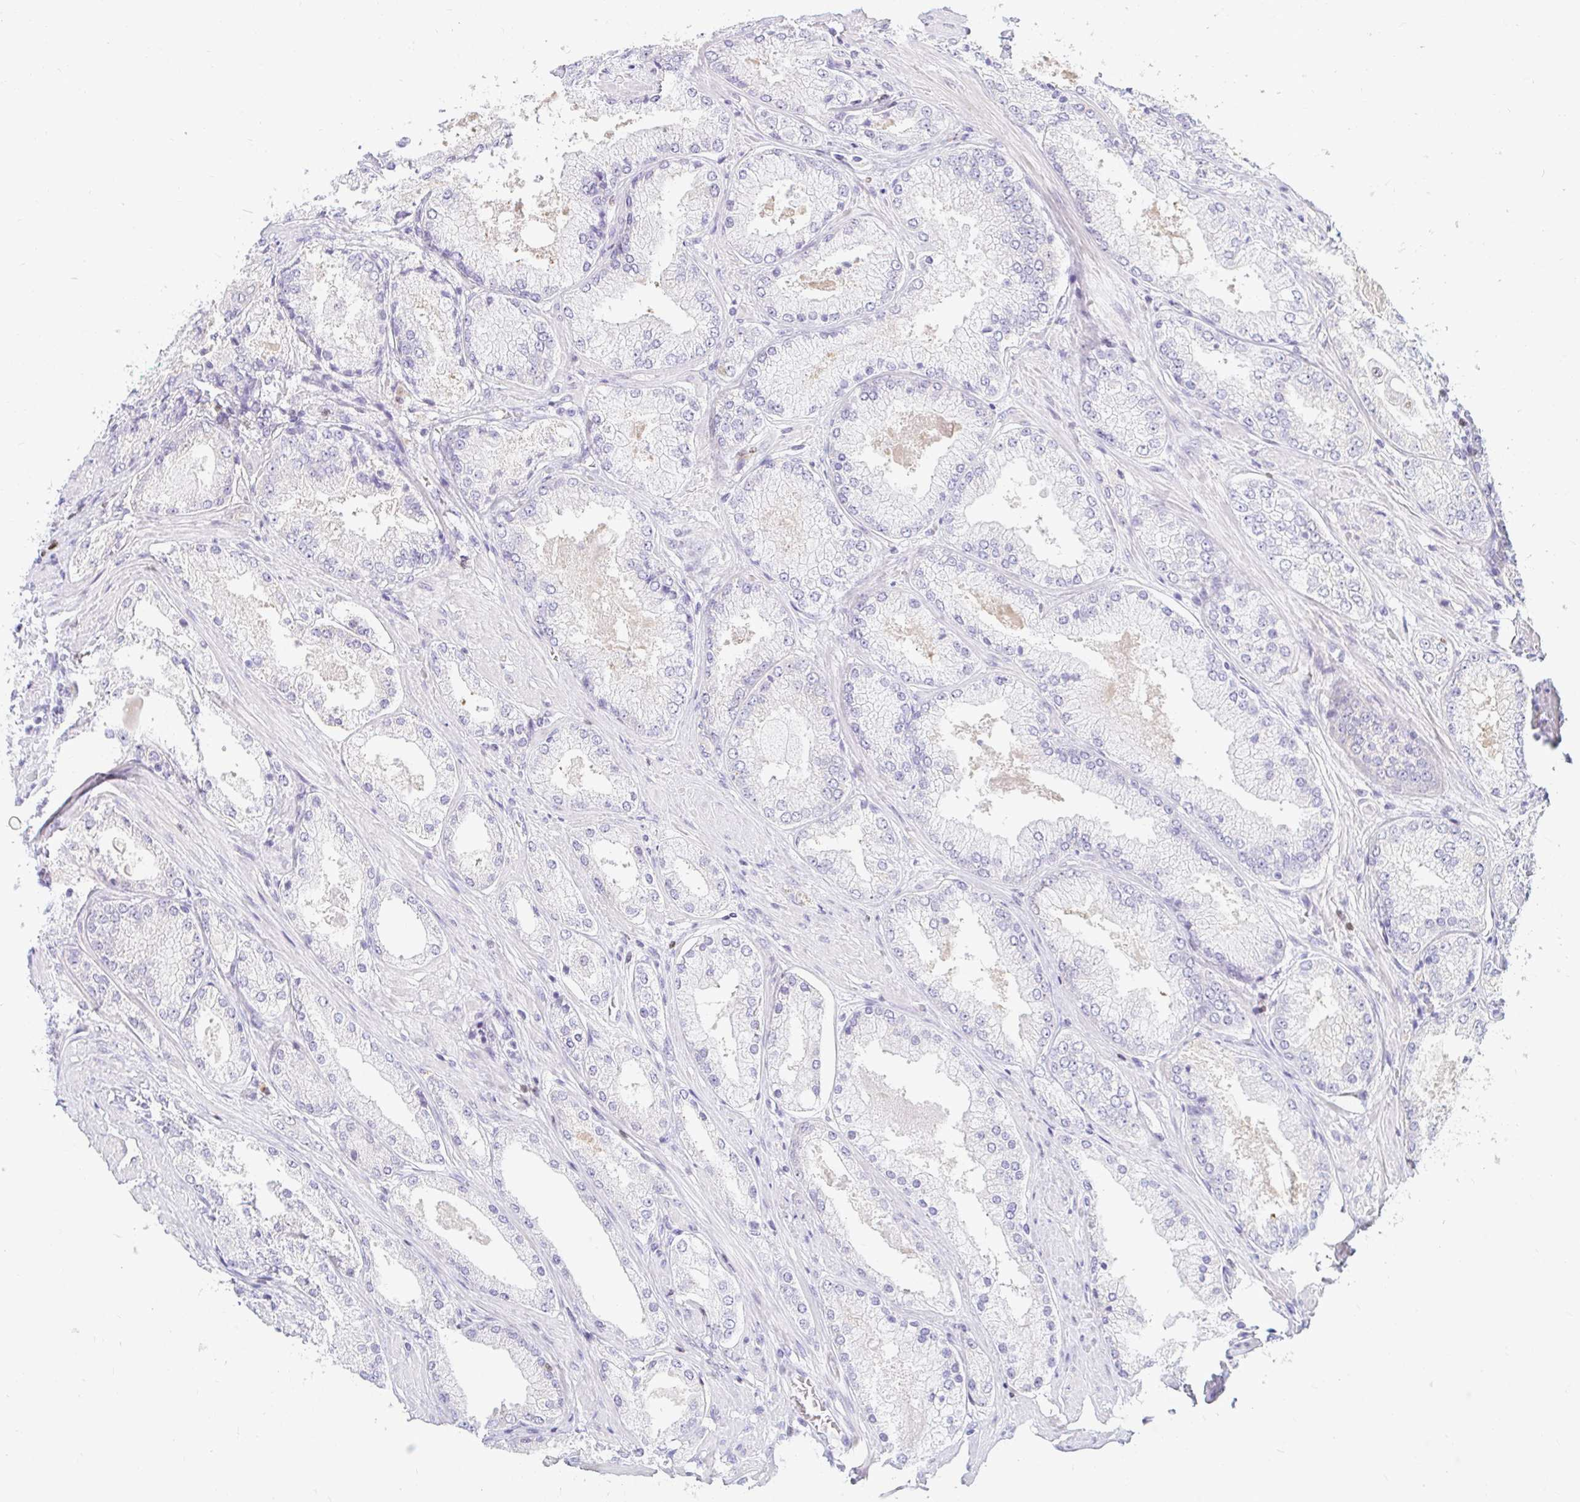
{"staining": {"intensity": "negative", "quantity": "none", "location": "none"}, "tissue": "prostate cancer", "cell_type": "Tumor cells", "image_type": "cancer", "snomed": [{"axis": "morphology", "description": "Adenocarcinoma, Low grade"}, {"axis": "topography", "description": "Prostate"}], "caption": "Tumor cells show no significant positivity in prostate cancer.", "gene": "CAPSL", "patient": {"sex": "male", "age": 68}}